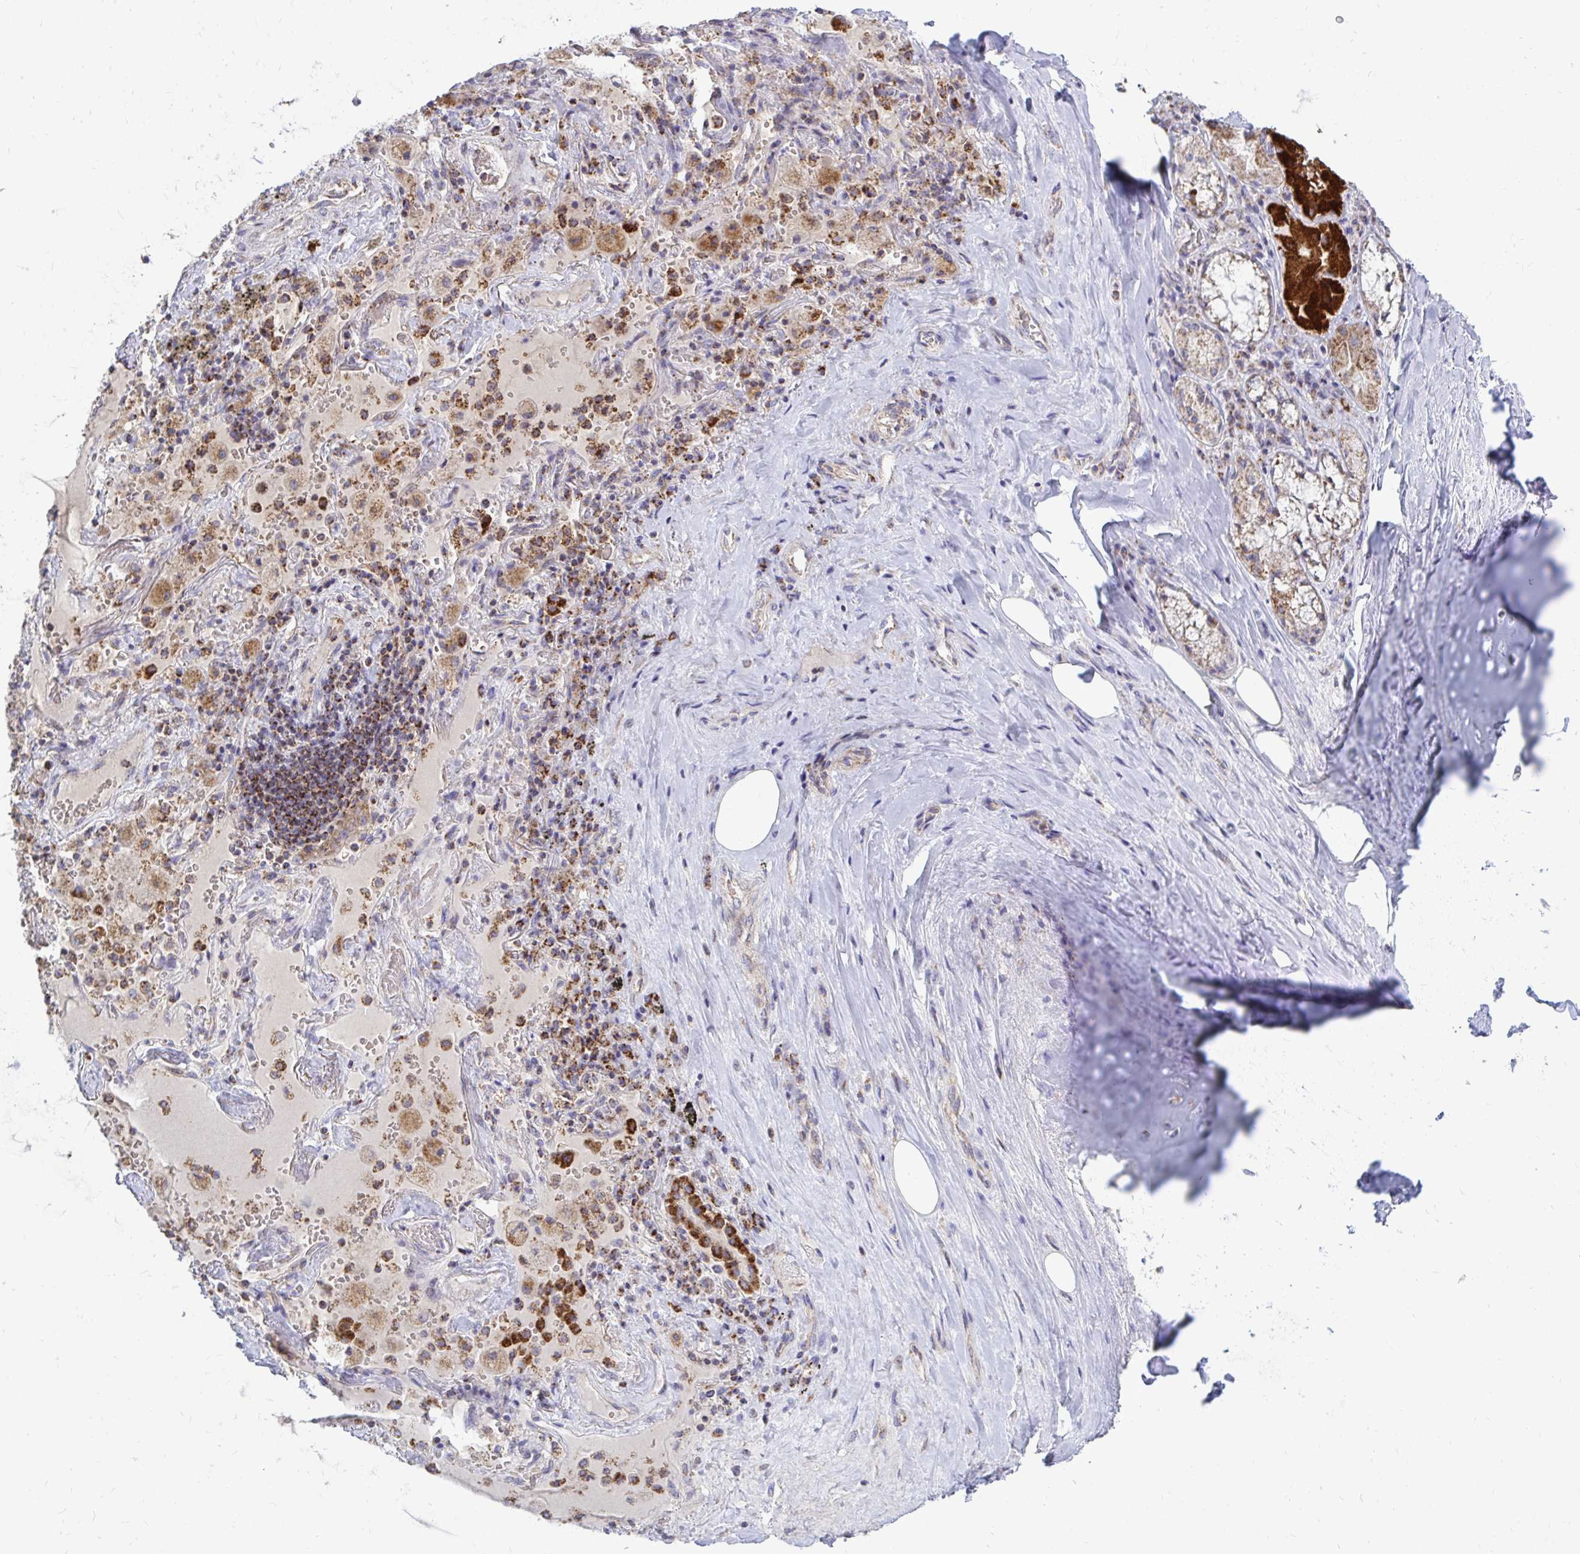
{"staining": {"intensity": "negative", "quantity": "none", "location": "none"}, "tissue": "adipose tissue", "cell_type": "Adipocytes", "image_type": "normal", "snomed": [{"axis": "morphology", "description": "Normal tissue, NOS"}, {"axis": "topography", "description": "Cartilage tissue"}, {"axis": "topography", "description": "Bronchus"}], "caption": "This is a micrograph of IHC staining of benign adipose tissue, which shows no staining in adipocytes. The staining was performed using DAB (3,3'-diaminobenzidine) to visualize the protein expression in brown, while the nuclei were stained in blue with hematoxylin (Magnification: 20x).", "gene": "OR10R2", "patient": {"sex": "male", "age": 64}}